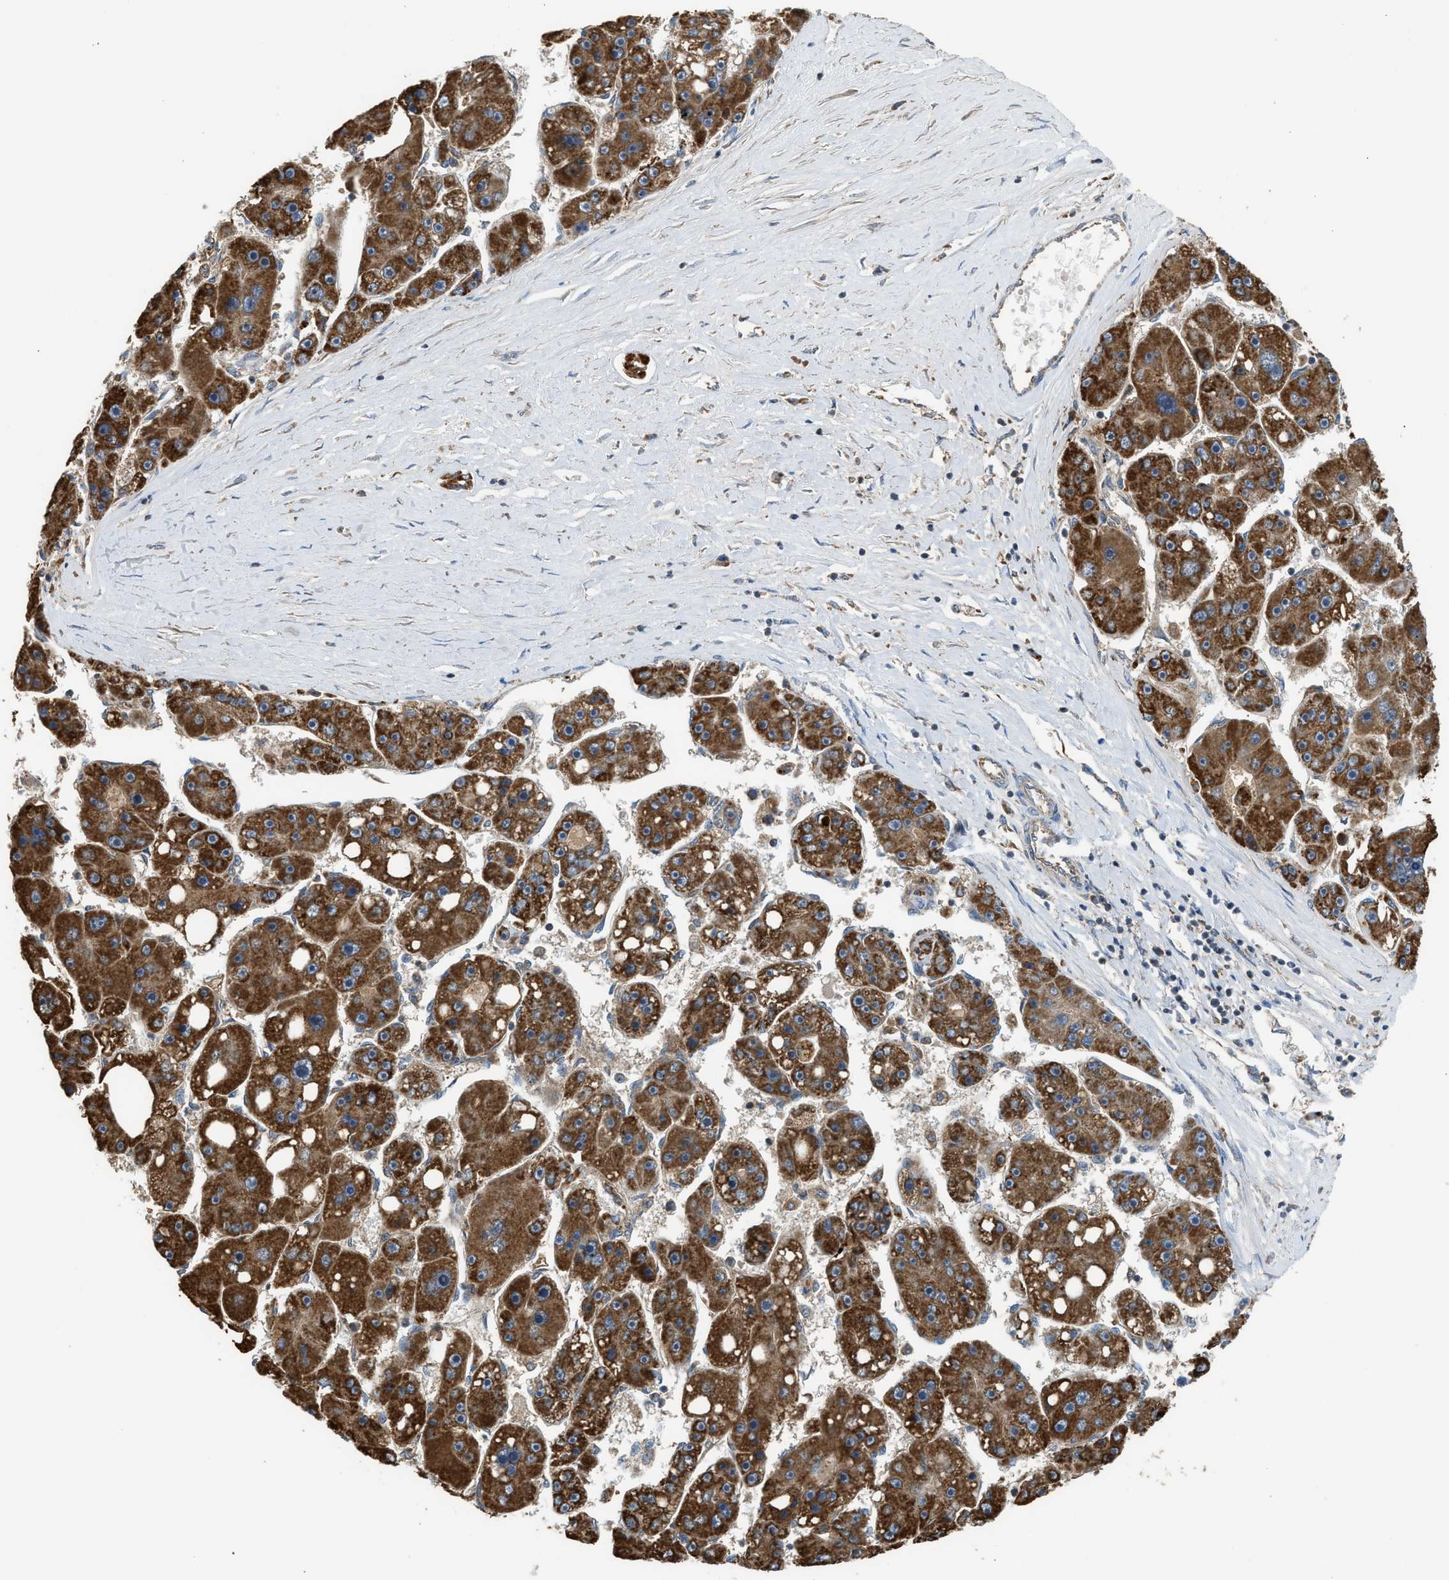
{"staining": {"intensity": "strong", "quantity": ">75%", "location": "cytoplasmic/membranous"}, "tissue": "liver cancer", "cell_type": "Tumor cells", "image_type": "cancer", "snomed": [{"axis": "morphology", "description": "Carcinoma, Hepatocellular, NOS"}, {"axis": "topography", "description": "Liver"}], "caption": "Liver hepatocellular carcinoma stained for a protein (brown) demonstrates strong cytoplasmic/membranous positive staining in approximately >75% of tumor cells.", "gene": "STARD3", "patient": {"sex": "female", "age": 61}}